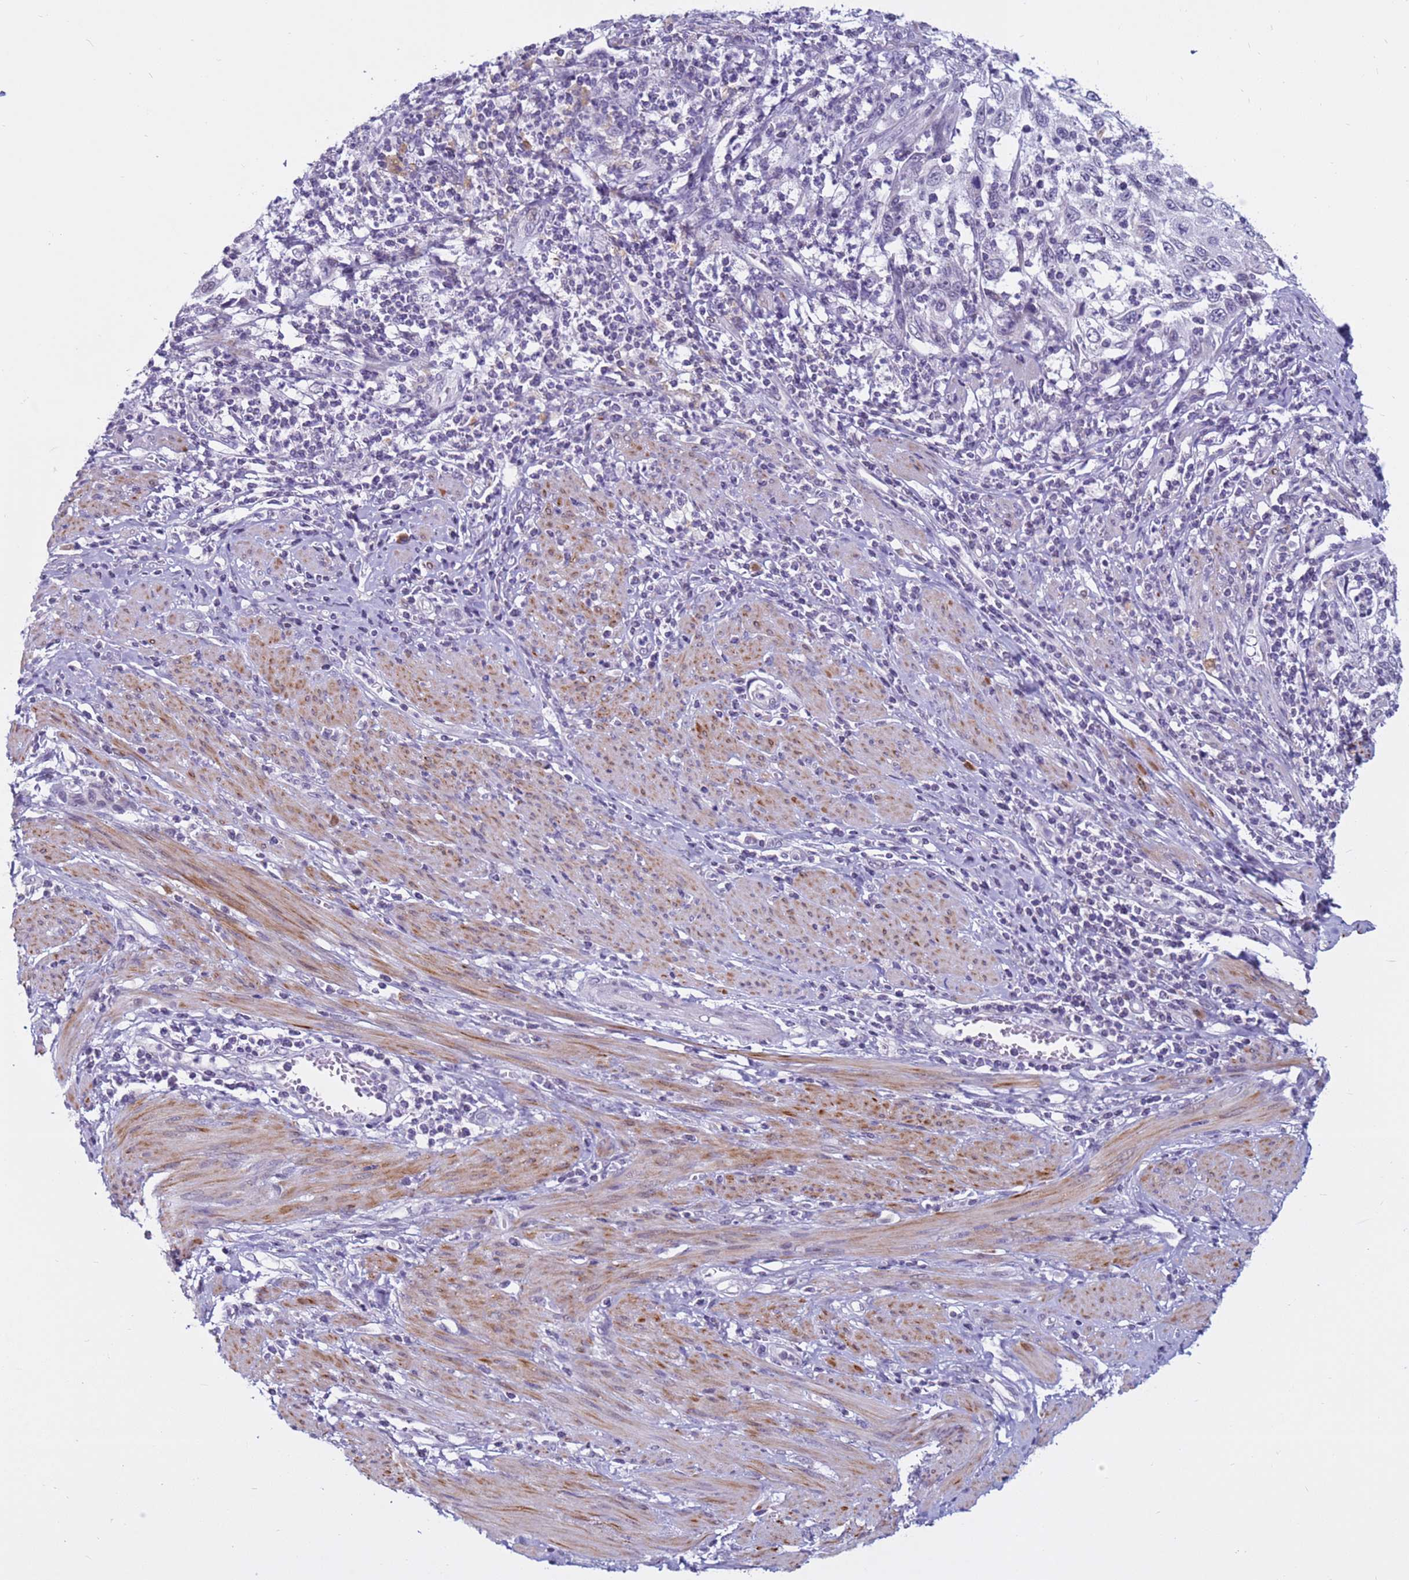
{"staining": {"intensity": "negative", "quantity": "none", "location": "none"}, "tissue": "cervical cancer", "cell_type": "Tumor cells", "image_type": "cancer", "snomed": [{"axis": "morphology", "description": "Squamous cell carcinoma, NOS"}, {"axis": "topography", "description": "Cervix"}], "caption": "DAB immunohistochemical staining of cervical cancer displays no significant staining in tumor cells.", "gene": "CDK2AP2", "patient": {"sex": "female", "age": 70}}